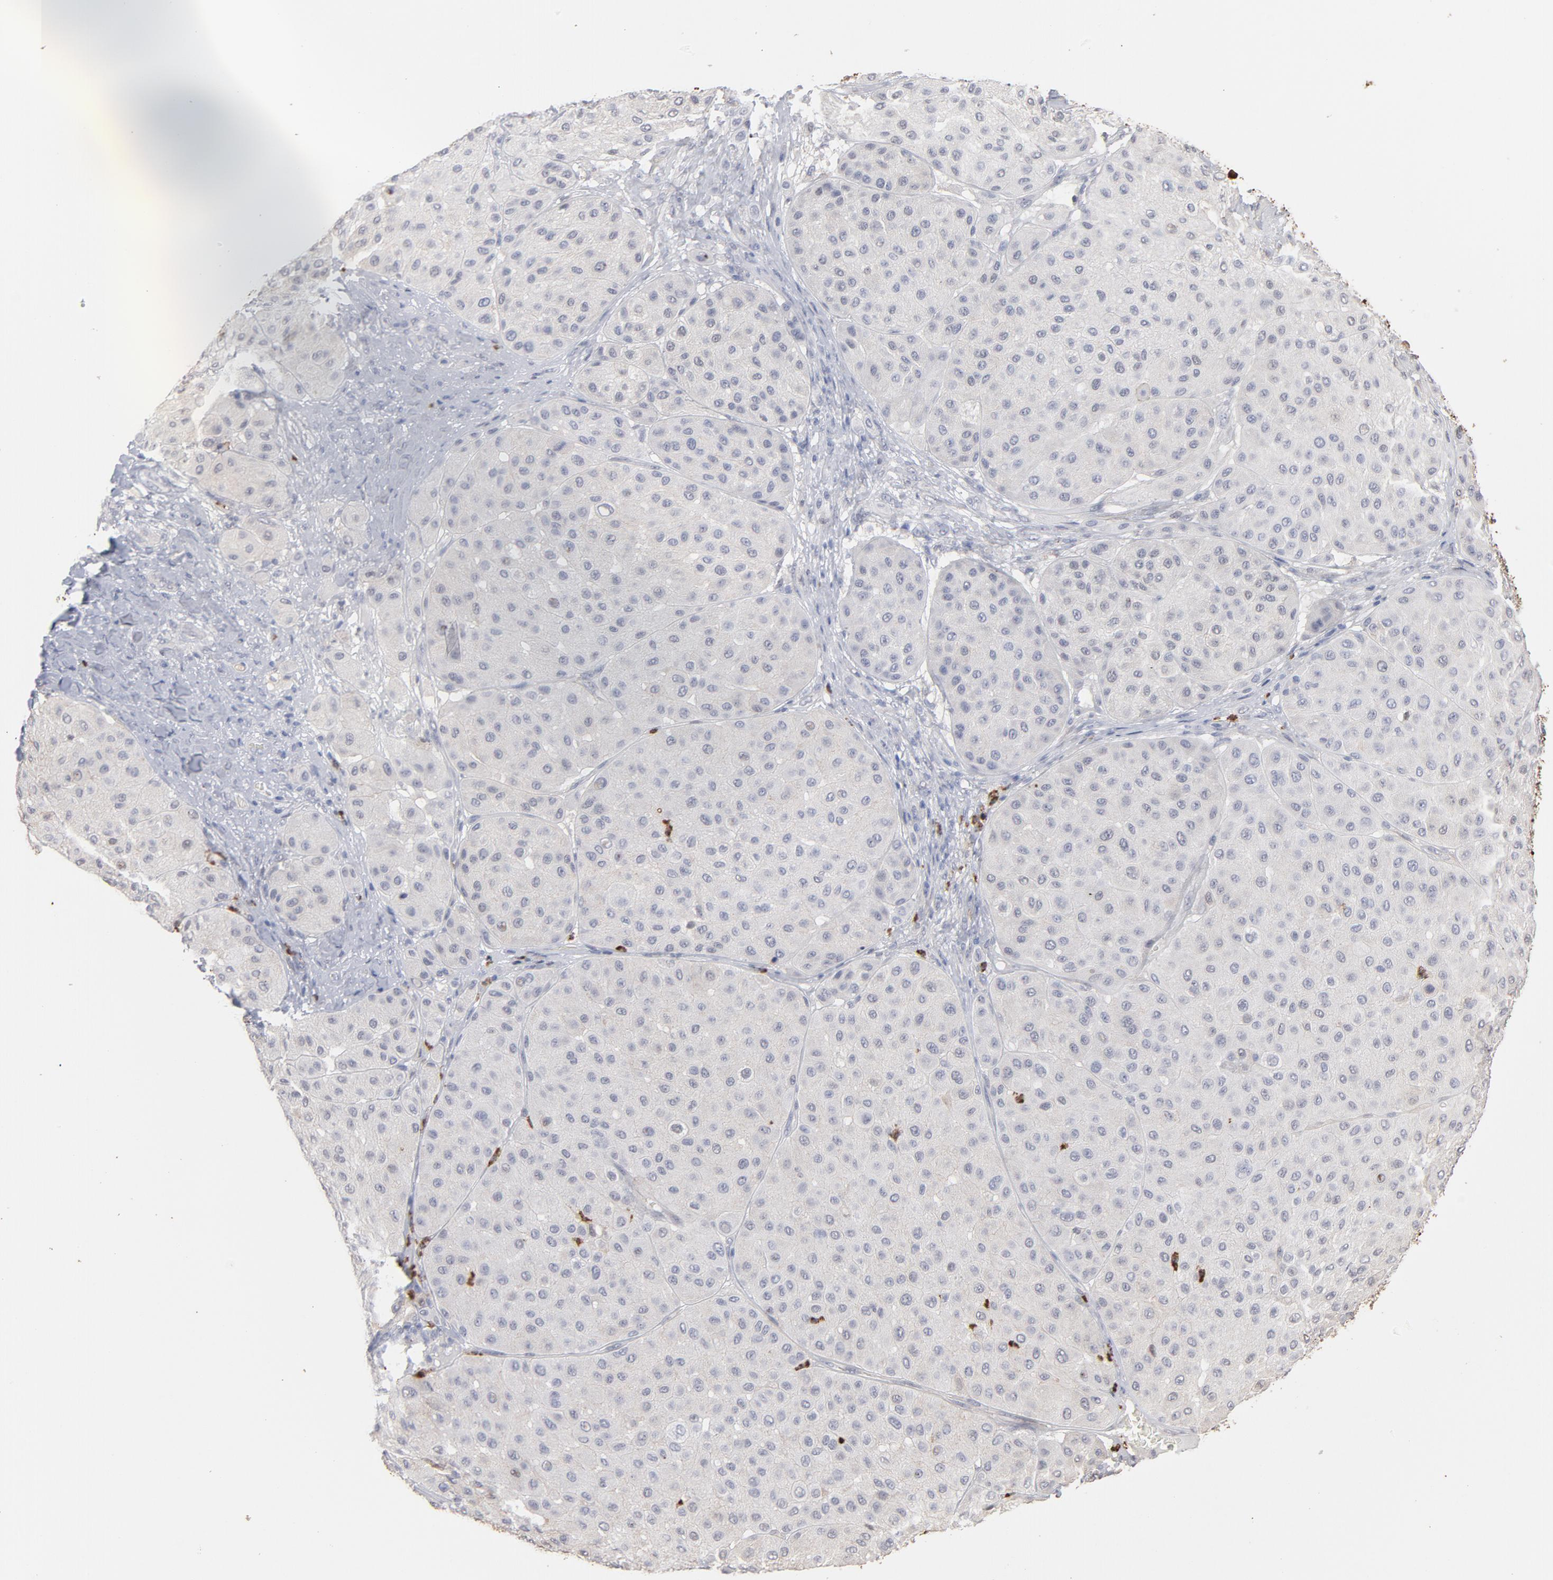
{"staining": {"intensity": "weak", "quantity": "<25%", "location": "cytoplasmic/membranous,nuclear"}, "tissue": "melanoma", "cell_type": "Tumor cells", "image_type": "cancer", "snomed": [{"axis": "morphology", "description": "Normal tissue, NOS"}, {"axis": "morphology", "description": "Malignant melanoma, Metastatic site"}, {"axis": "topography", "description": "Skin"}], "caption": "High power microscopy histopathology image of an immunohistochemistry (IHC) micrograph of malignant melanoma (metastatic site), revealing no significant expression in tumor cells. The staining was performed using DAB (3,3'-diaminobenzidine) to visualize the protein expression in brown, while the nuclei were stained in blue with hematoxylin (Magnification: 20x).", "gene": "PNMA1", "patient": {"sex": "male", "age": 41}}